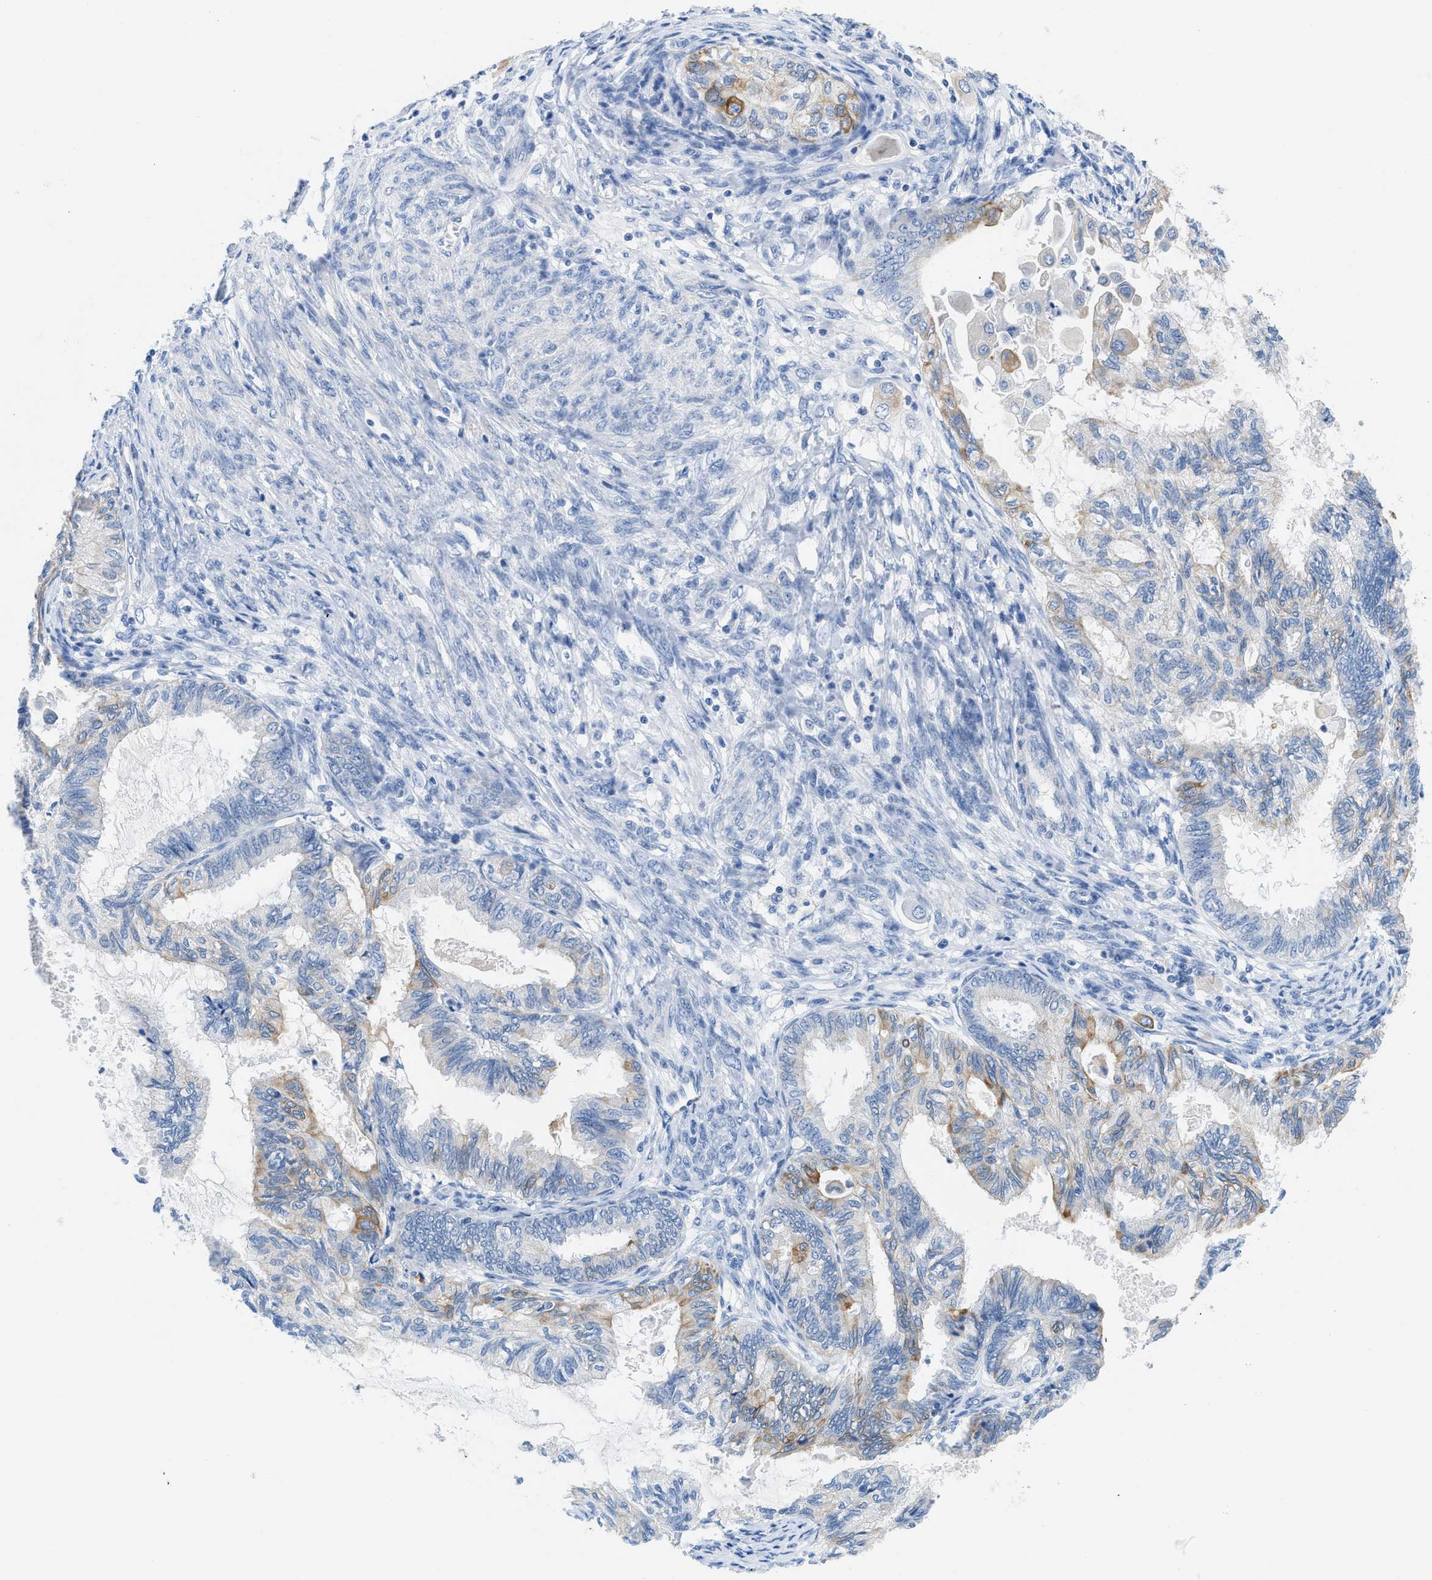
{"staining": {"intensity": "moderate", "quantity": "25%-75%", "location": "cytoplasmic/membranous"}, "tissue": "cervical cancer", "cell_type": "Tumor cells", "image_type": "cancer", "snomed": [{"axis": "morphology", "description": "Normal tissue, NOS"}, {"axis": "morphology", "description": "Adenocarcinoma, NOS"}, {"axis": "topography", "description": "Cervix"}, {"axis": "topography", "description": "Endometrium"}], "caption": "Immunohistochemistry (IHC) photomicrograph of neoplastic tissue: human cervical adenocarcinoma stained using immunohistochemistry displays medium levels of moderate protein expression localized specifically in the cytoplasmic/membranous of tumor cells, appearing as a cytoplasmic/membranous brown color.", "gene": "BPGM", "patient": {"sex": "female", "age": 86}}